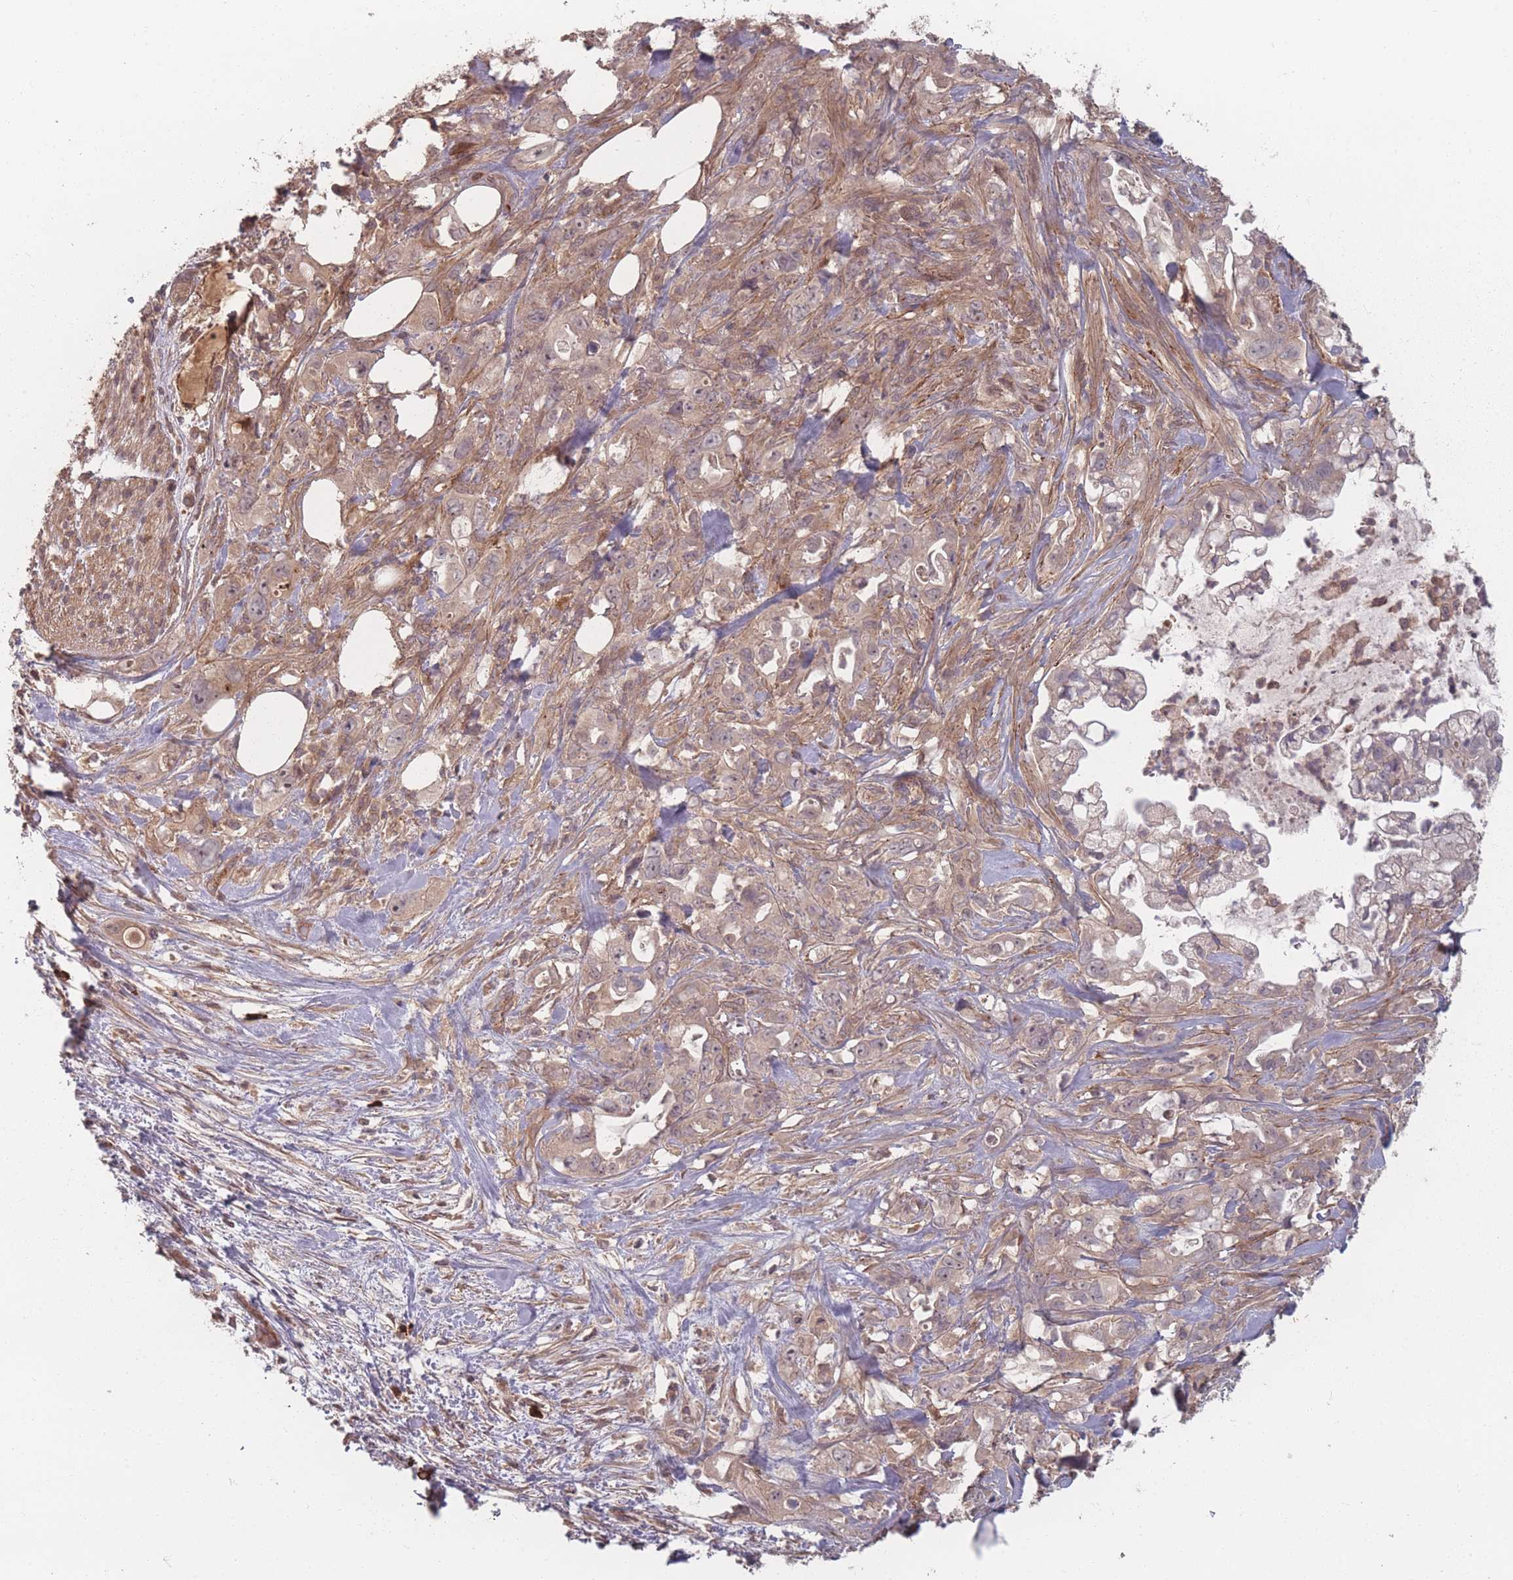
{"staining": {"intensity": "weak", "quantity": "25%-75%", "location": "cytoplasmic/membranous"}, "tissue": "pancreatic cancer", "cell_type": "Tumor cells", "image_type": "cancer", "snomed": [{"axis": "morphology", "description": "Adenocarcinoma, NOS"}, {"axis": "topography", "description": "Pancreas"}], "caption": "Adenocarcinoma (pancreatic) stained with a protein marker reveals weak staining in tumor cells.", "gene": "HAGH", "patient": {"sex": "female", "age": 61}}